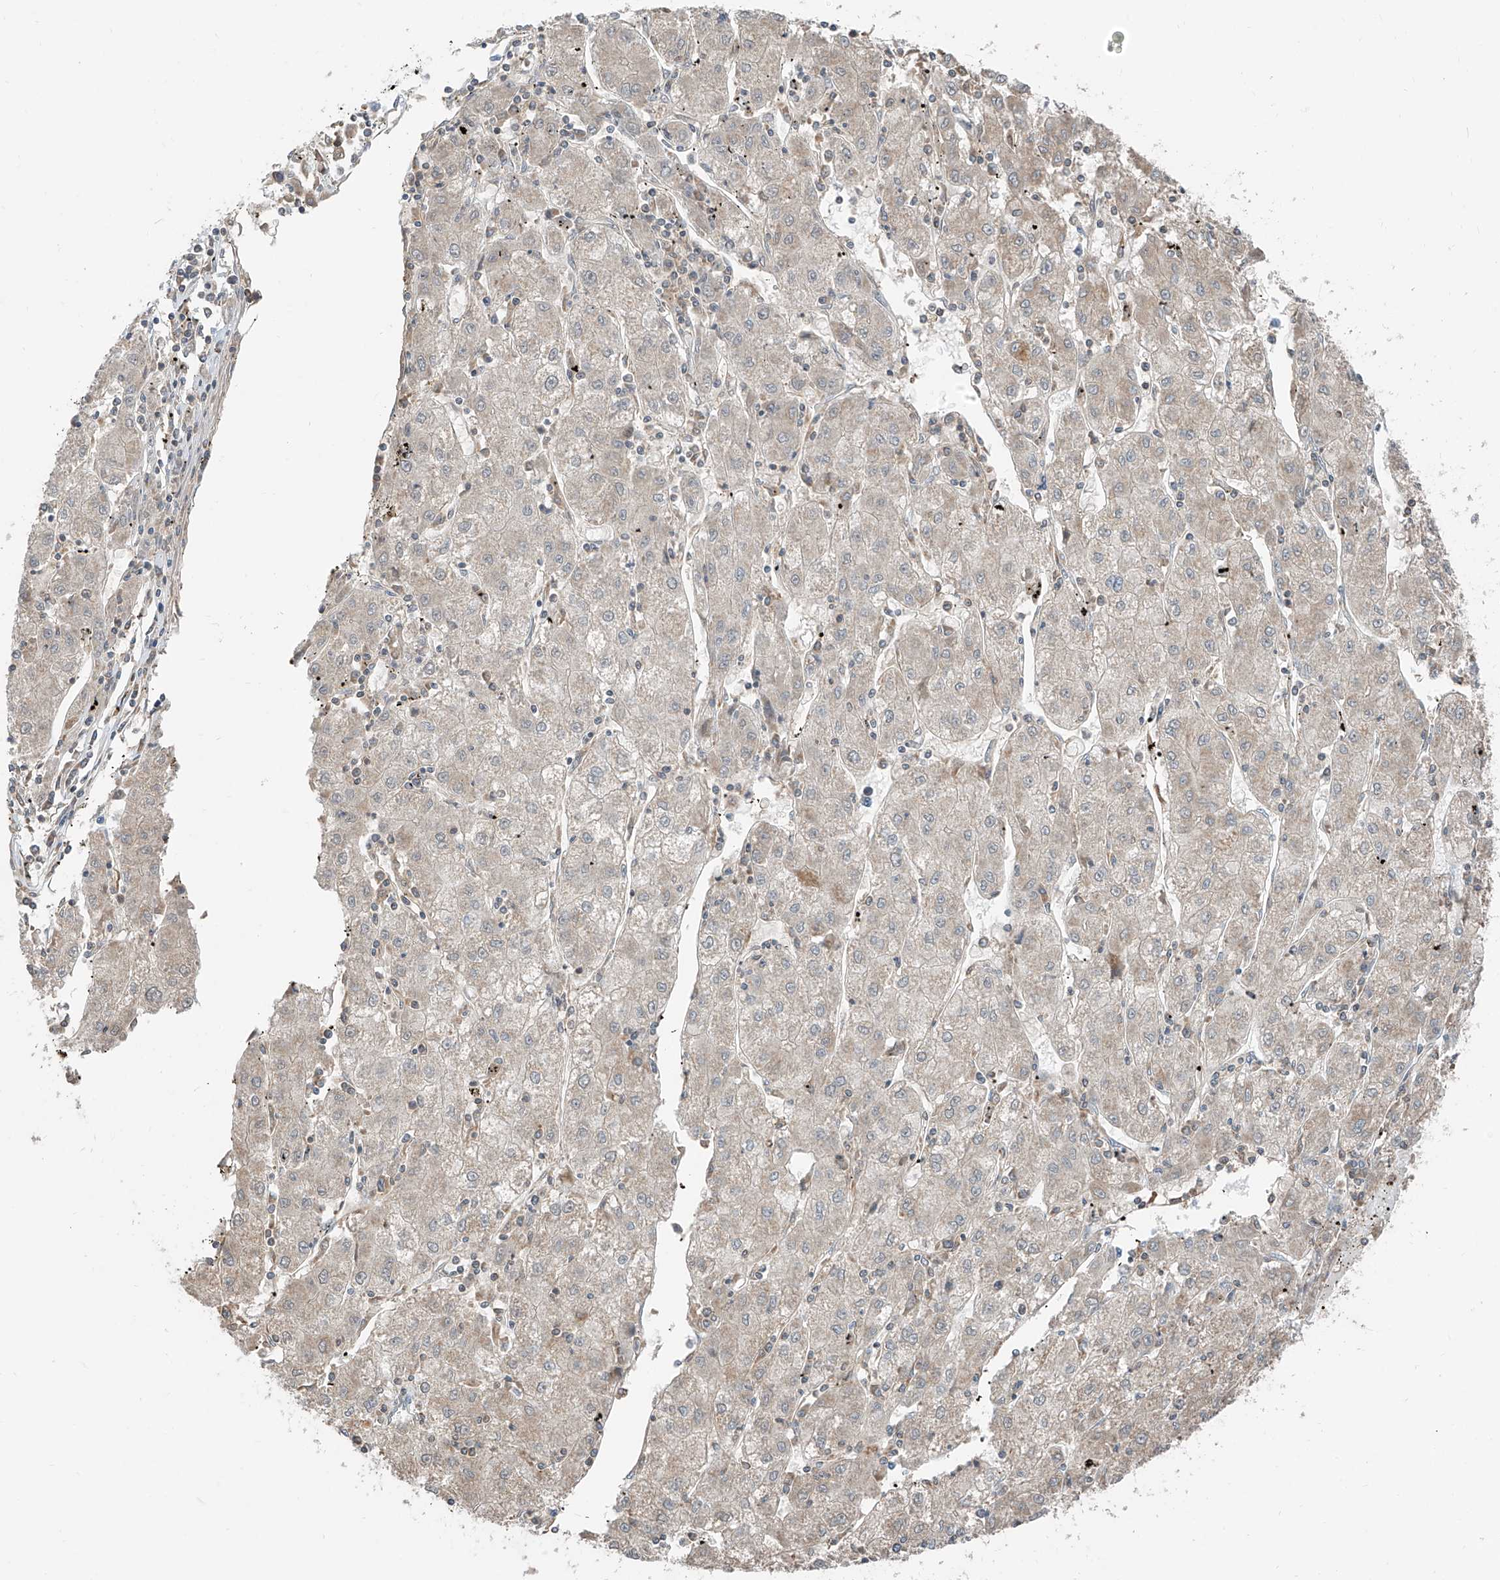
{"staining": {"intensity": "negative", "quantity": "none", "location": "none"}, "tissue": "liver cancer", "cell_type": "Tumor cells", "image_type": "cancer", "snomed": [{"axis": "morphology", "description": "Carcinoma, Hepatocellular, NOS"}, {"axis": "topography", "description": "Liver"}], "caption": "Tumor cells show no significant expression in hepatocellular carcinoma (liver).", "gene": "ETHE1", "patient": {"sex": "male", "age": 72}}